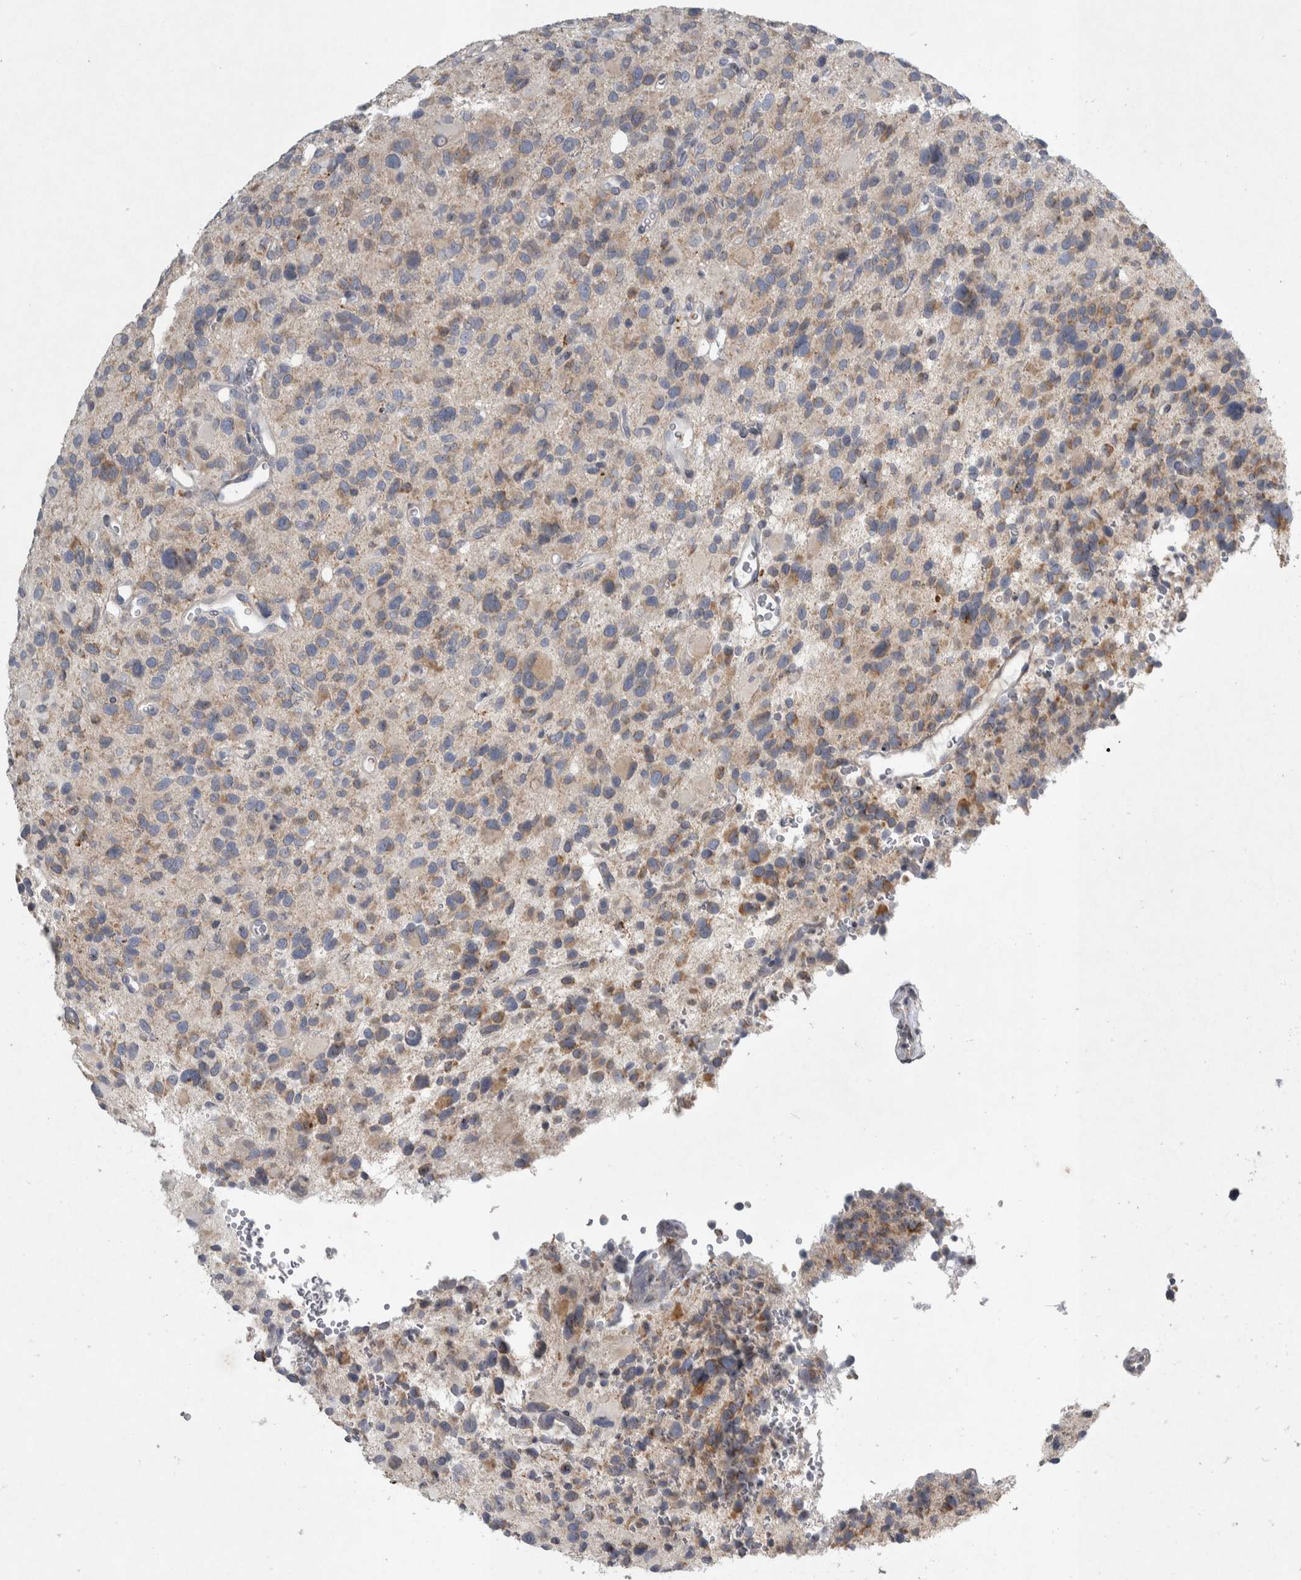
{"staining": {"intensity": "weak", "quantity": "25%-75%", "location": "cytoplasmic/membranous"}, "tissue": "glioma", "cell_type": "Tumor cells", "image_type": "cancer", "snomed": [{"axis": "morphology", "description": "Glioma, malignant, High grade"}, {"axis": "topography", "description": "Brain"}], "caption": "The image displays staining of glioma, revealing weak cytoplasmic/membranous protein staining (brown color) within tumor cells.", "gene": "SIGMAR1", "patient": {"sex": "male", "age": 48}}